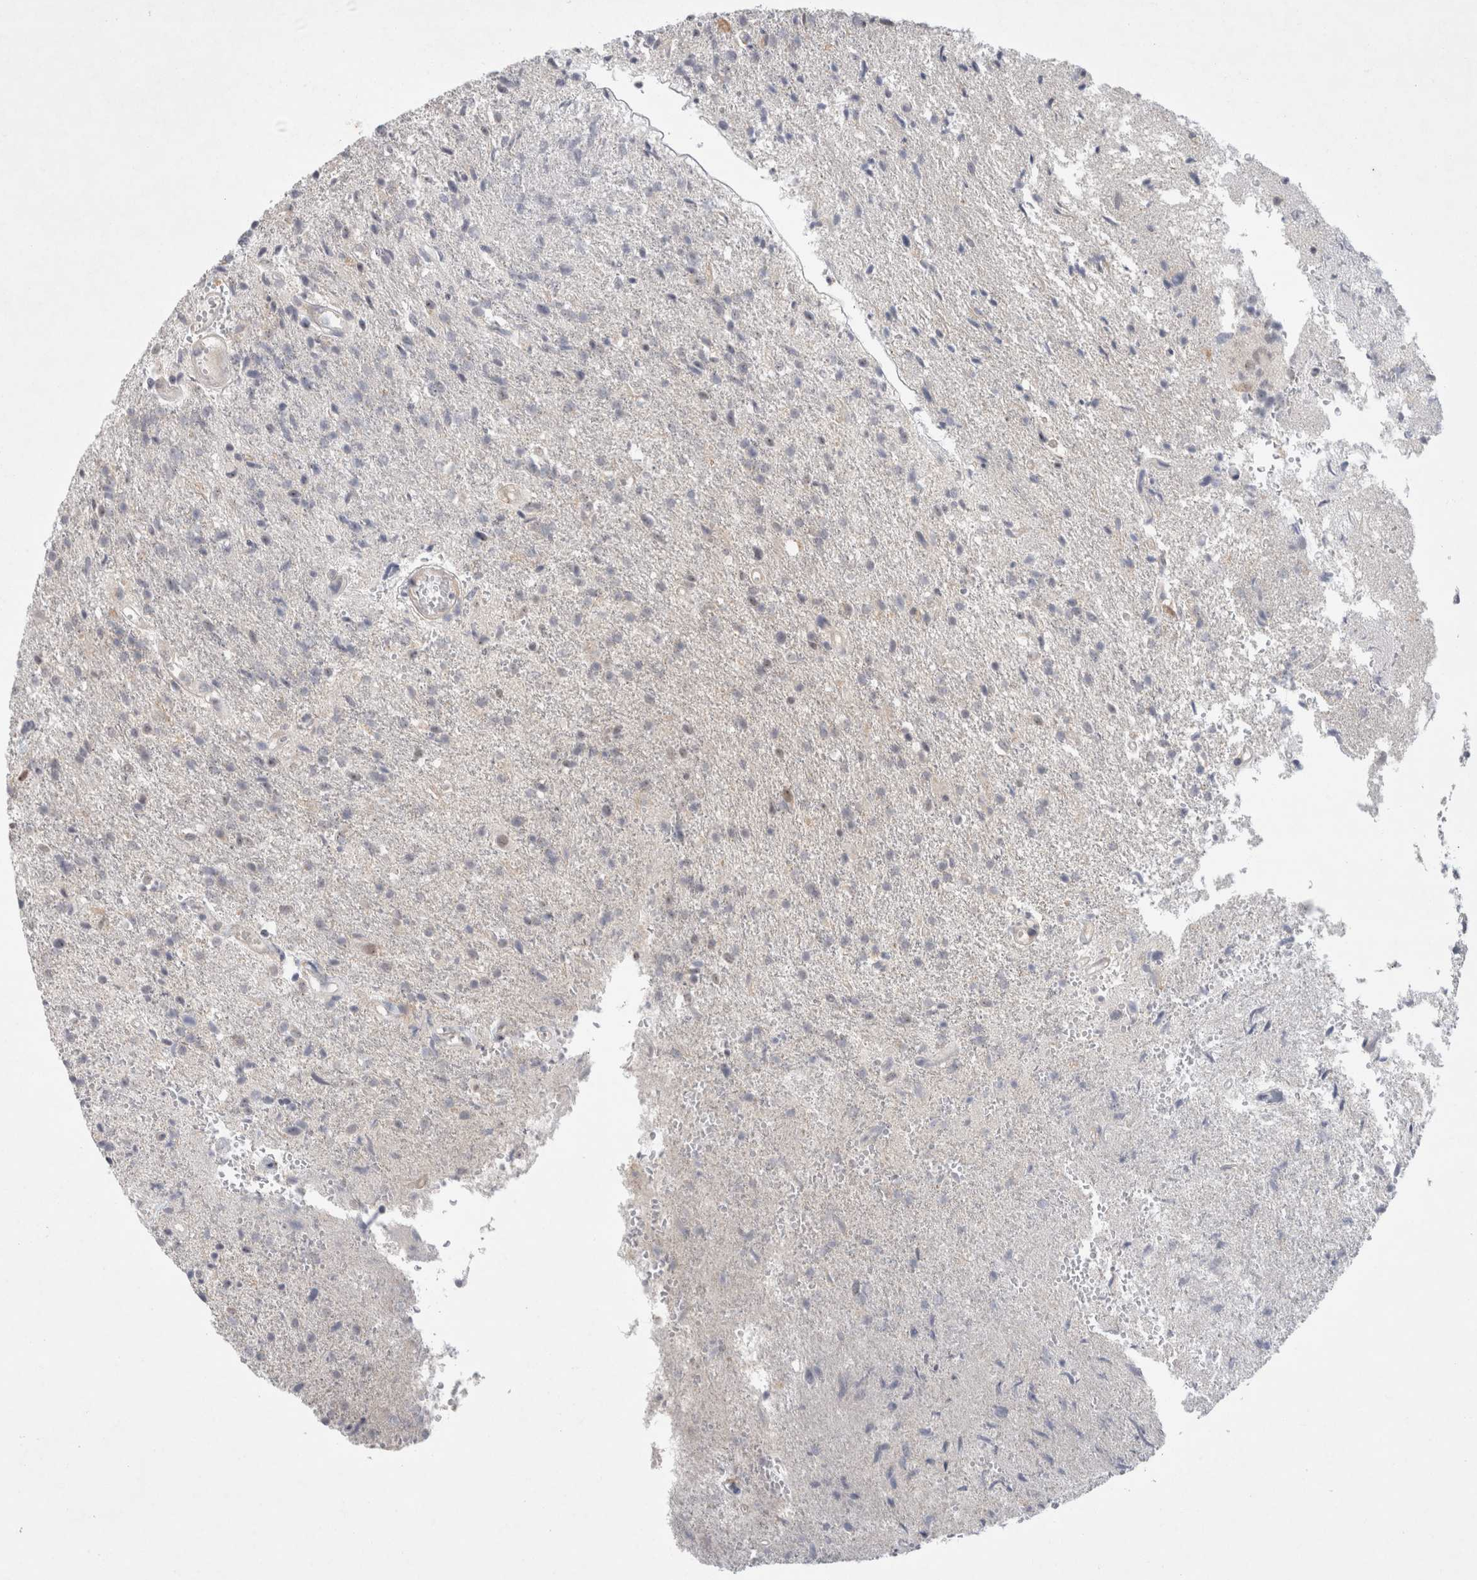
{"staining": {"intensity": "weak", "quantity": "<25%", "location": "nuclear"}, "tissue": "glioma", "cell_type": "Tumor cells", "image_type": "cancer", "snomed": [{"axis": "morphology", "description": "Glioma, malignant, High grade"}, {"axis": "topography", "description": "Brain"}], "caption": "High magnification brightfield microscopy of glioma stained with DAB (brown) and counterstained with hematoxylin (blue): tumor cells show no significant positivity. (DAB immunohistochemistry, high magnification).", "gene": "FBXO42", "patient": {"sex": "male", "age": 72}}